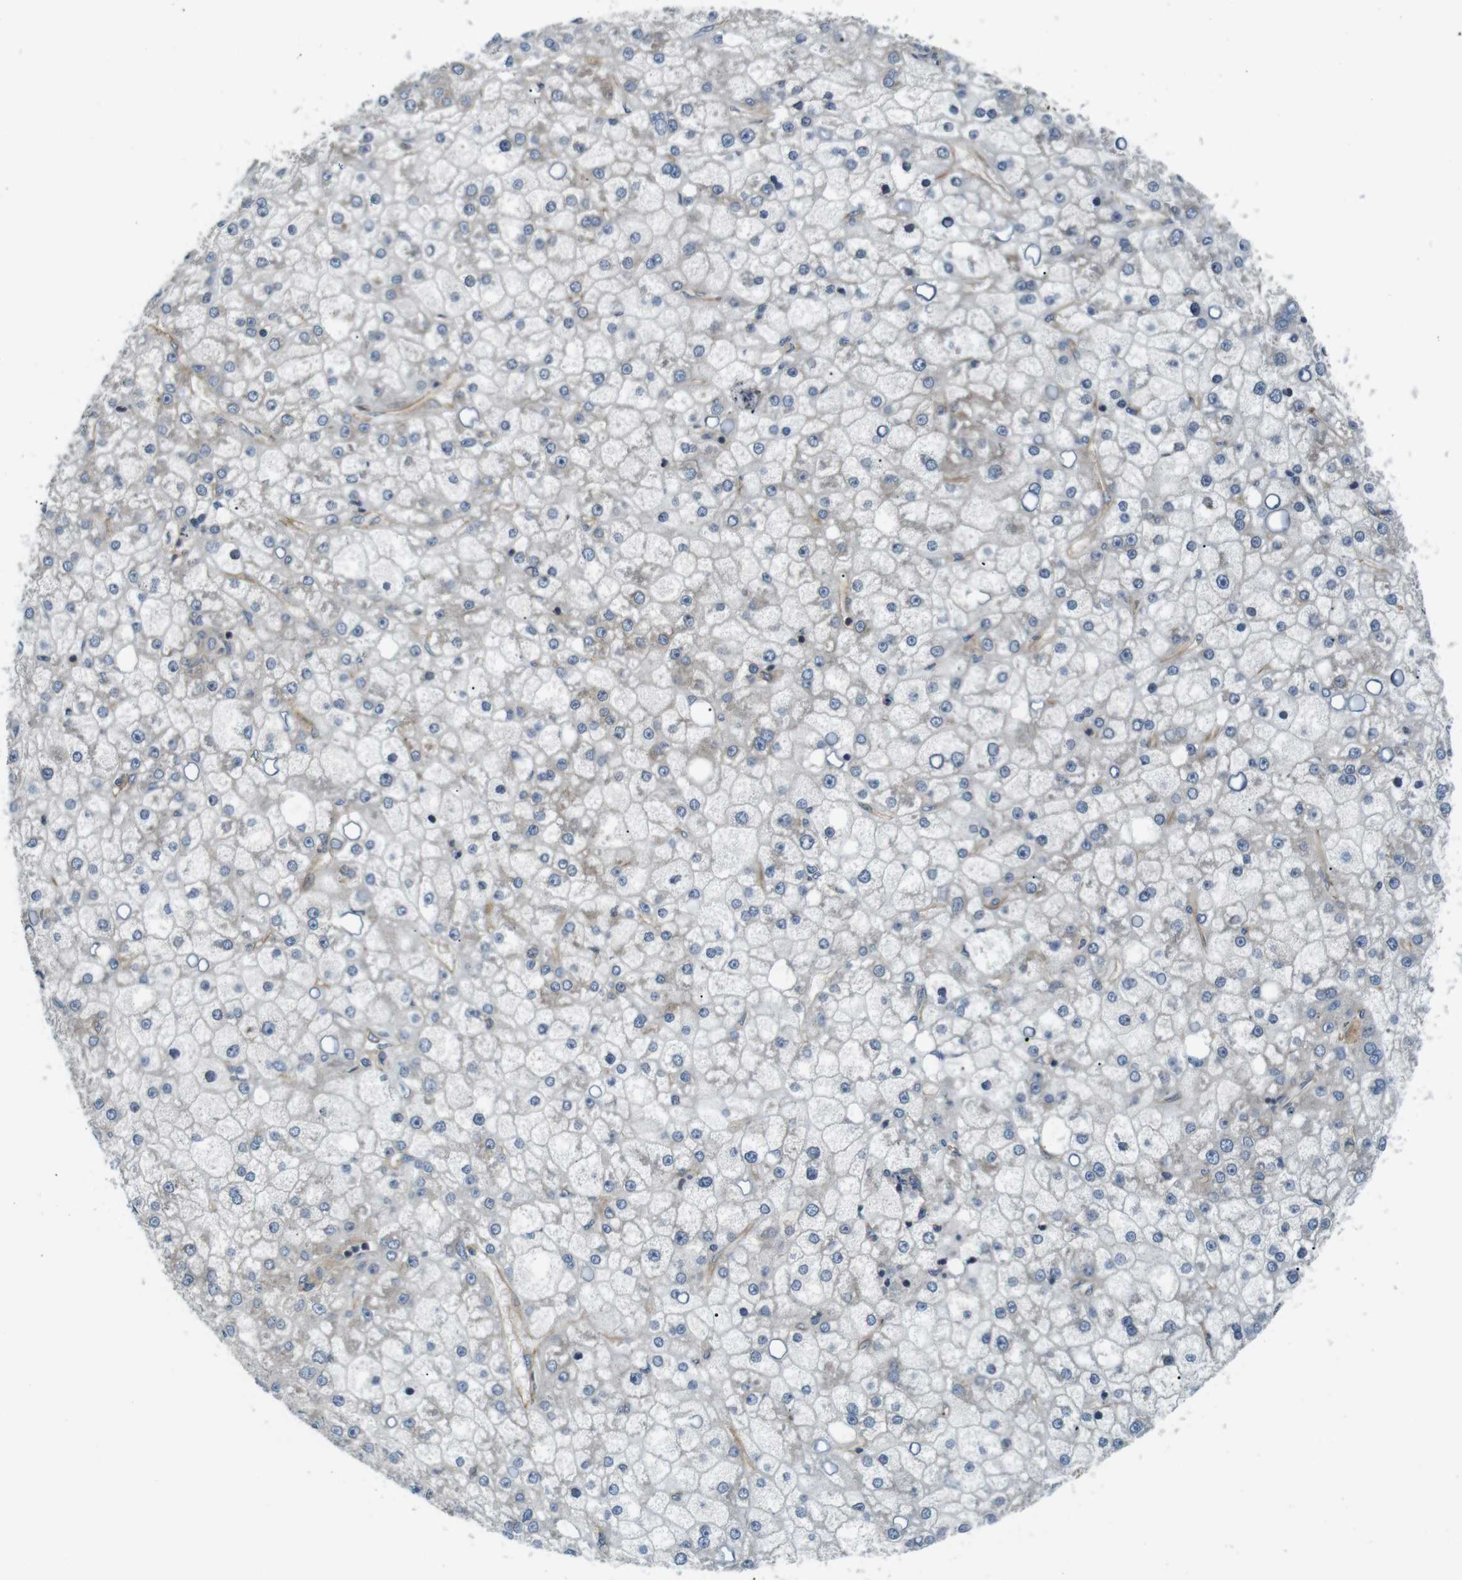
{"staining": {"intensity": "weak", "quantity": "<25%", "location": "cytoplasmic/membranous"}, "tissue": "liver cancer", "cell_type": "Tumor cells", "image_type": "cancer", "snomed": [{"axis": "morphology", "description": "Carcinoma, Hepatocellular, NOS"}, {"axis": "topography", "description": "Liver"}], "caption": "DAB (3,3'-diaminobenzidine) immunohistochemical staining of hepatocellular carcinoma (liver) shows no significant expression in tumor cells. Nuclei are stained in blue.", "gene": "TSC1", "patient": {"sex": "male", "age": 67}}